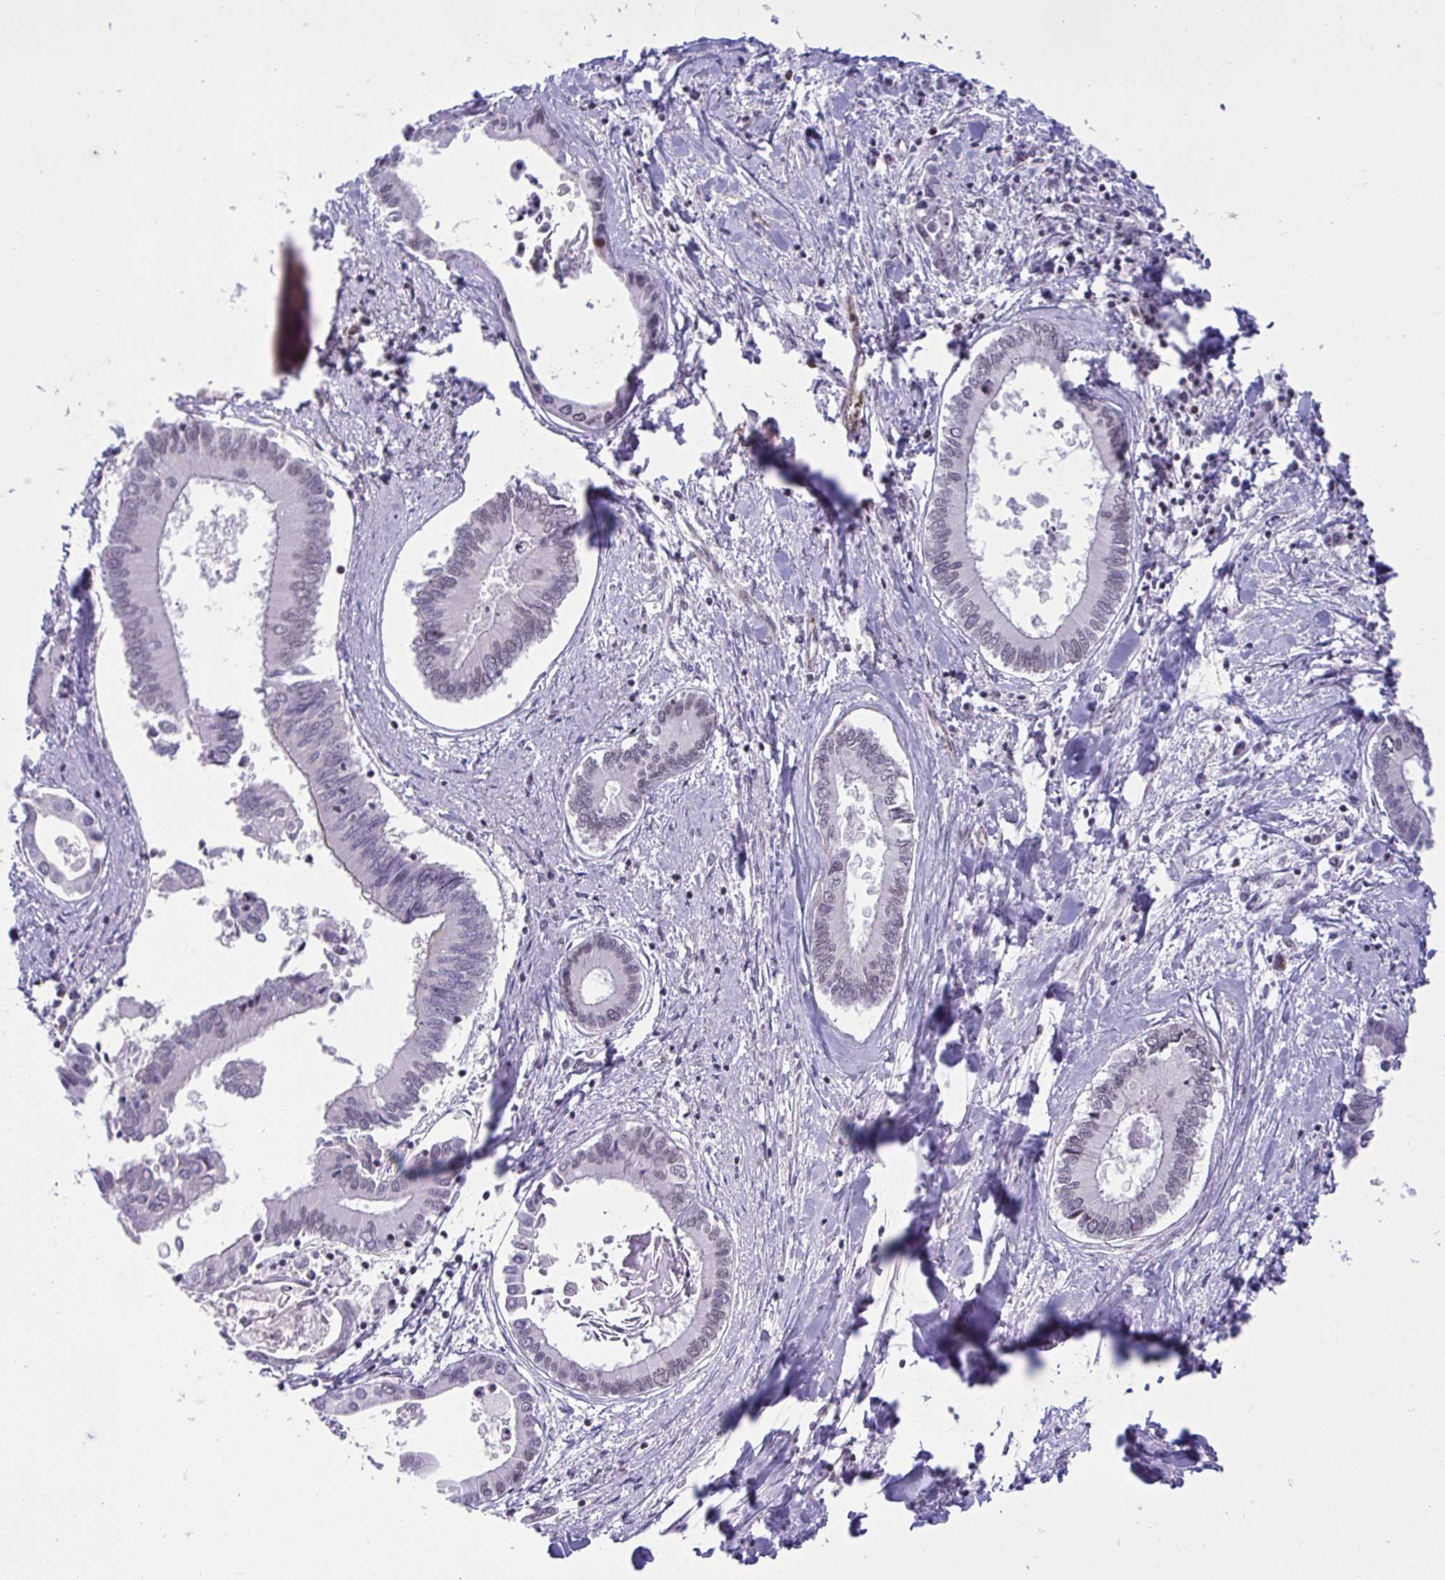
{"staining": {"intensity": "negative", "quantity": "none", "location": "none"}, "tissue": "liver cancer", "cell_type": "Tumor cells", "image_type": "cancer", "snomed": [{"axis": "morphology", "description": "Cholangiocarcinoma"}, {"axis": "topography", "description": "Liver"}], "caption": "High power microscopy photomicrograph of an immunohistochemistry micrograph of liver cancer, revealing no significant expression in tumor cells.", "gene": "ZFHX3", "patient": {"sex": "male", "age": 66}}